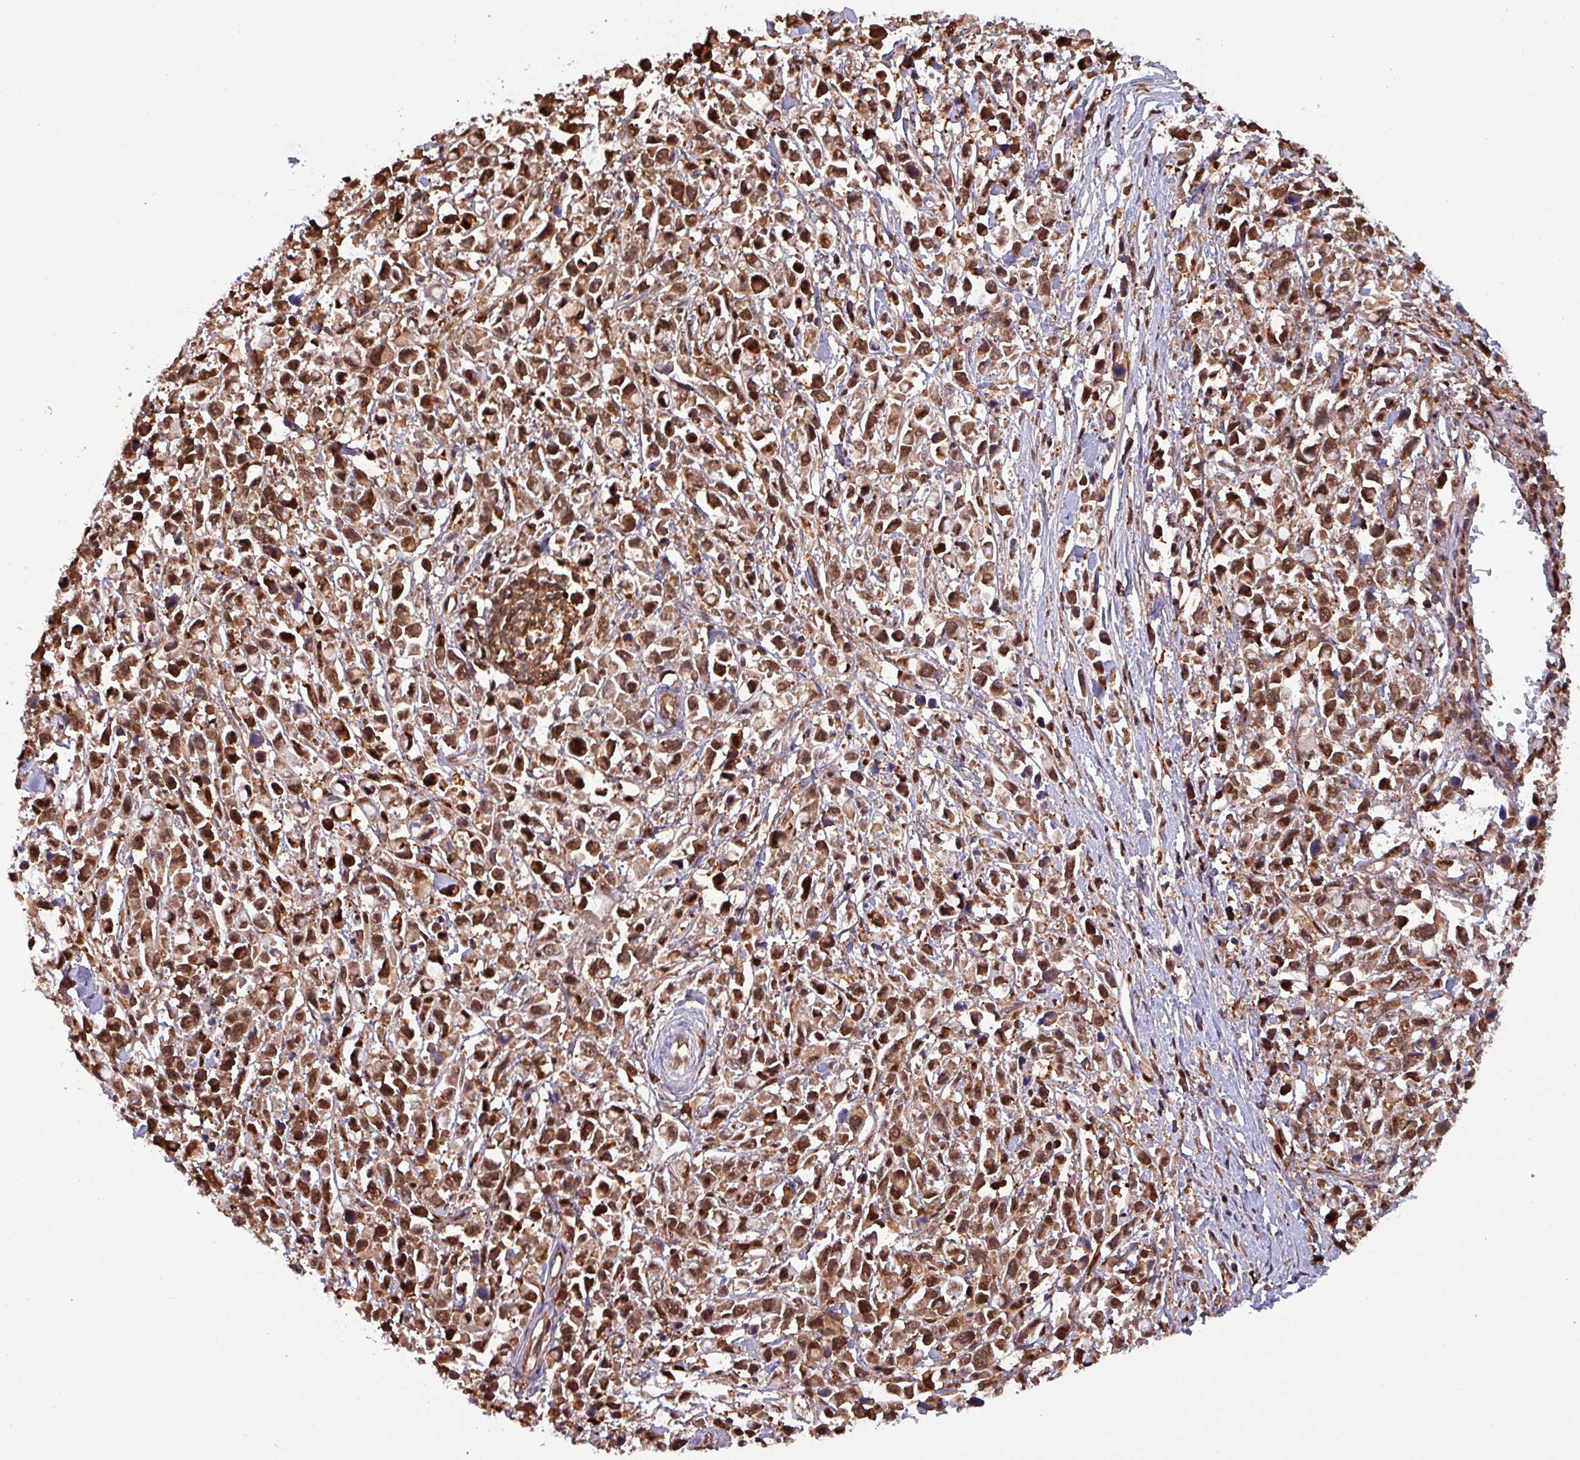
{"staining": {"intensity": "strong", "quantity": ">75%", "location": "cytoplasmic/membranous,nuclear"}, "tissue": "stomach cancer", "cell_type": "Tumor cells", "image_type": "cancer", "snomed": [{"axis": "morphology", "description": "Adenocarcinoma, NOS"}, {"axis": "topography", "description": "Stomach"}], "caption": "Protein analysis of stomach cancer tissue shows strong cytoplasmic/membranous and nuclear staining in about >75% of tumor cells. Nuclei are stained in blue.", "gene": "PSMB8", "patient": {"sex": "female", "age": 81}}